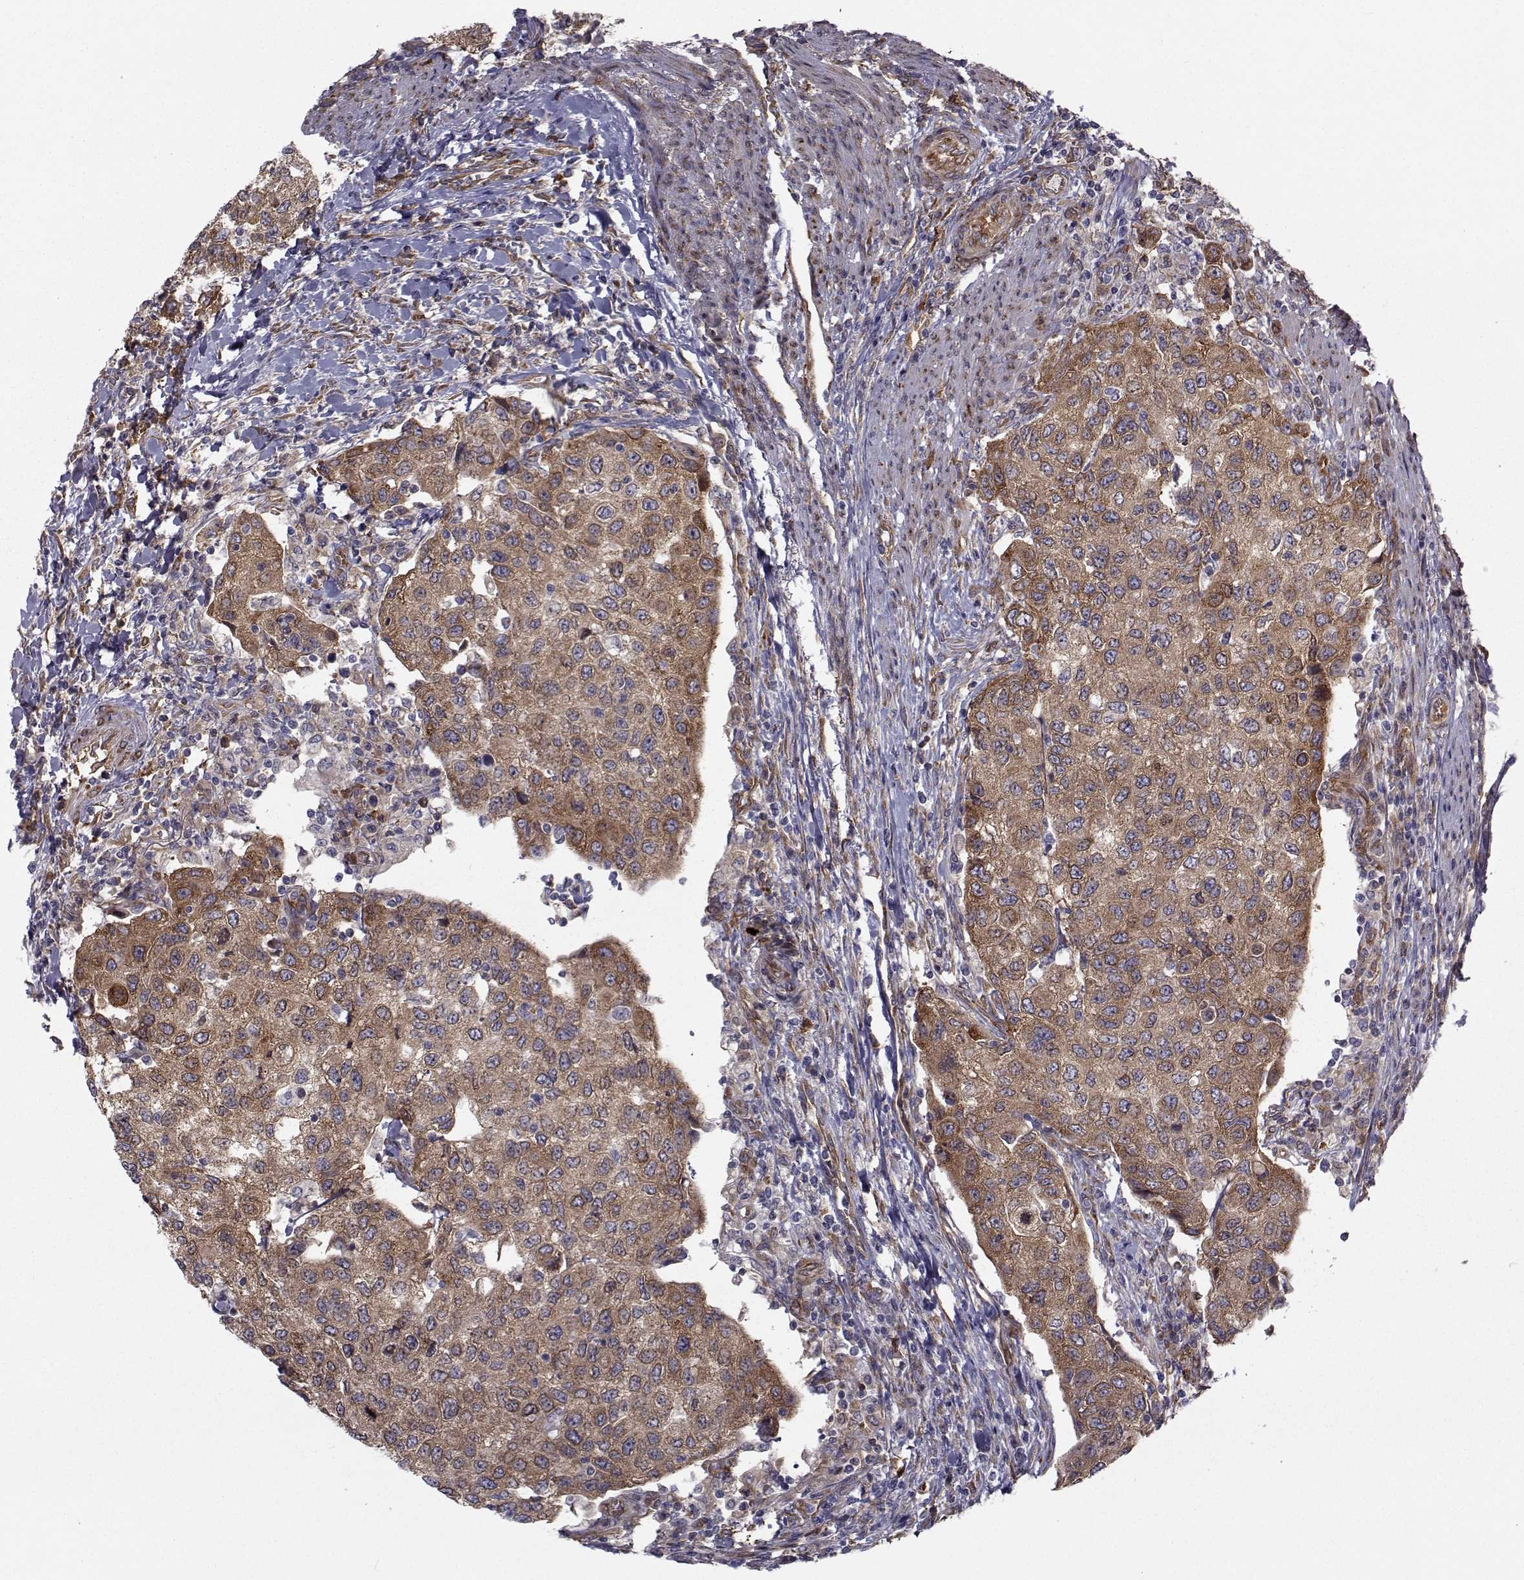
{"staining": {"intensity": "moderate", "quantity": ">75%", "location": "cytoplasmic/membranous"}, "tissue": "urothelial cancer", "cell_type": "Tumor cells", "image_type": "cancer", "snomed": [{"axis": "morphology", "description": "Urothelial carcinoma, High grade"}, {"axis": "topography", "description": "Urinary bladder"}], "caption": "This photomicrograph reveals IHC staining of urothelial cancer, with medium moderate cytoplasmic/membranous expression in about >75% of tumor cells.", "gene": "TRIP10", "patient": {"sex": "female", "age": 78}}